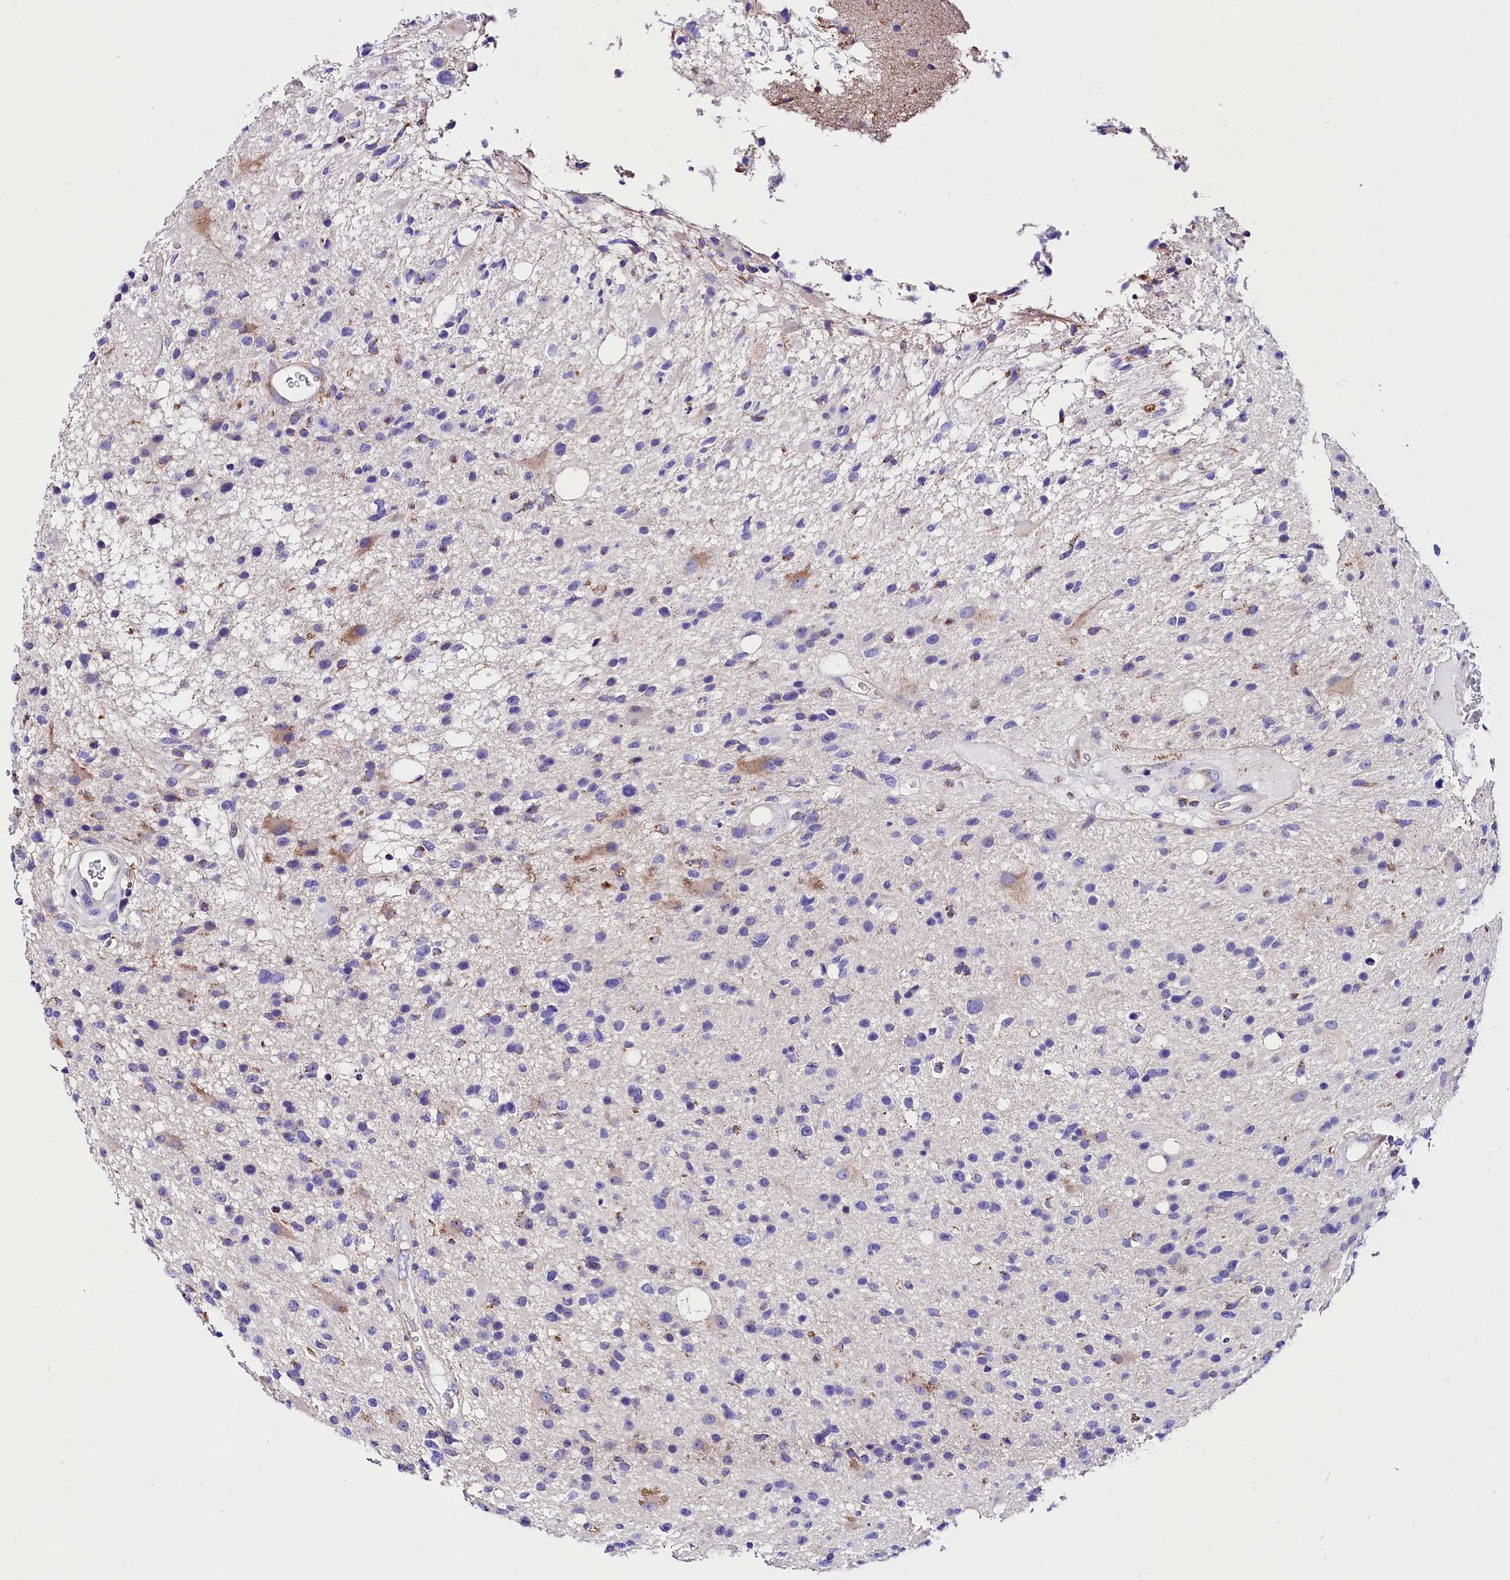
{"staining": {"intensity": "negative", "quantity": "none", "location": "none"}, "tissue": "glioma", "cell_type": "Tumor cells", "image_type": "cancer", "snomed": [{"axis": "morphology", "description": "Glioma, malignant, High grade"}, {"axis": "topography", "description": "Brain"}], "caption": "Tumor cells are negative for brown protein staining in malignant high-grade glioma. (Immunohistochemistry, brightfield microscopy, high magnification).", "gene": "ACAA2", "patient": {"sex": "male", "age": 33}}